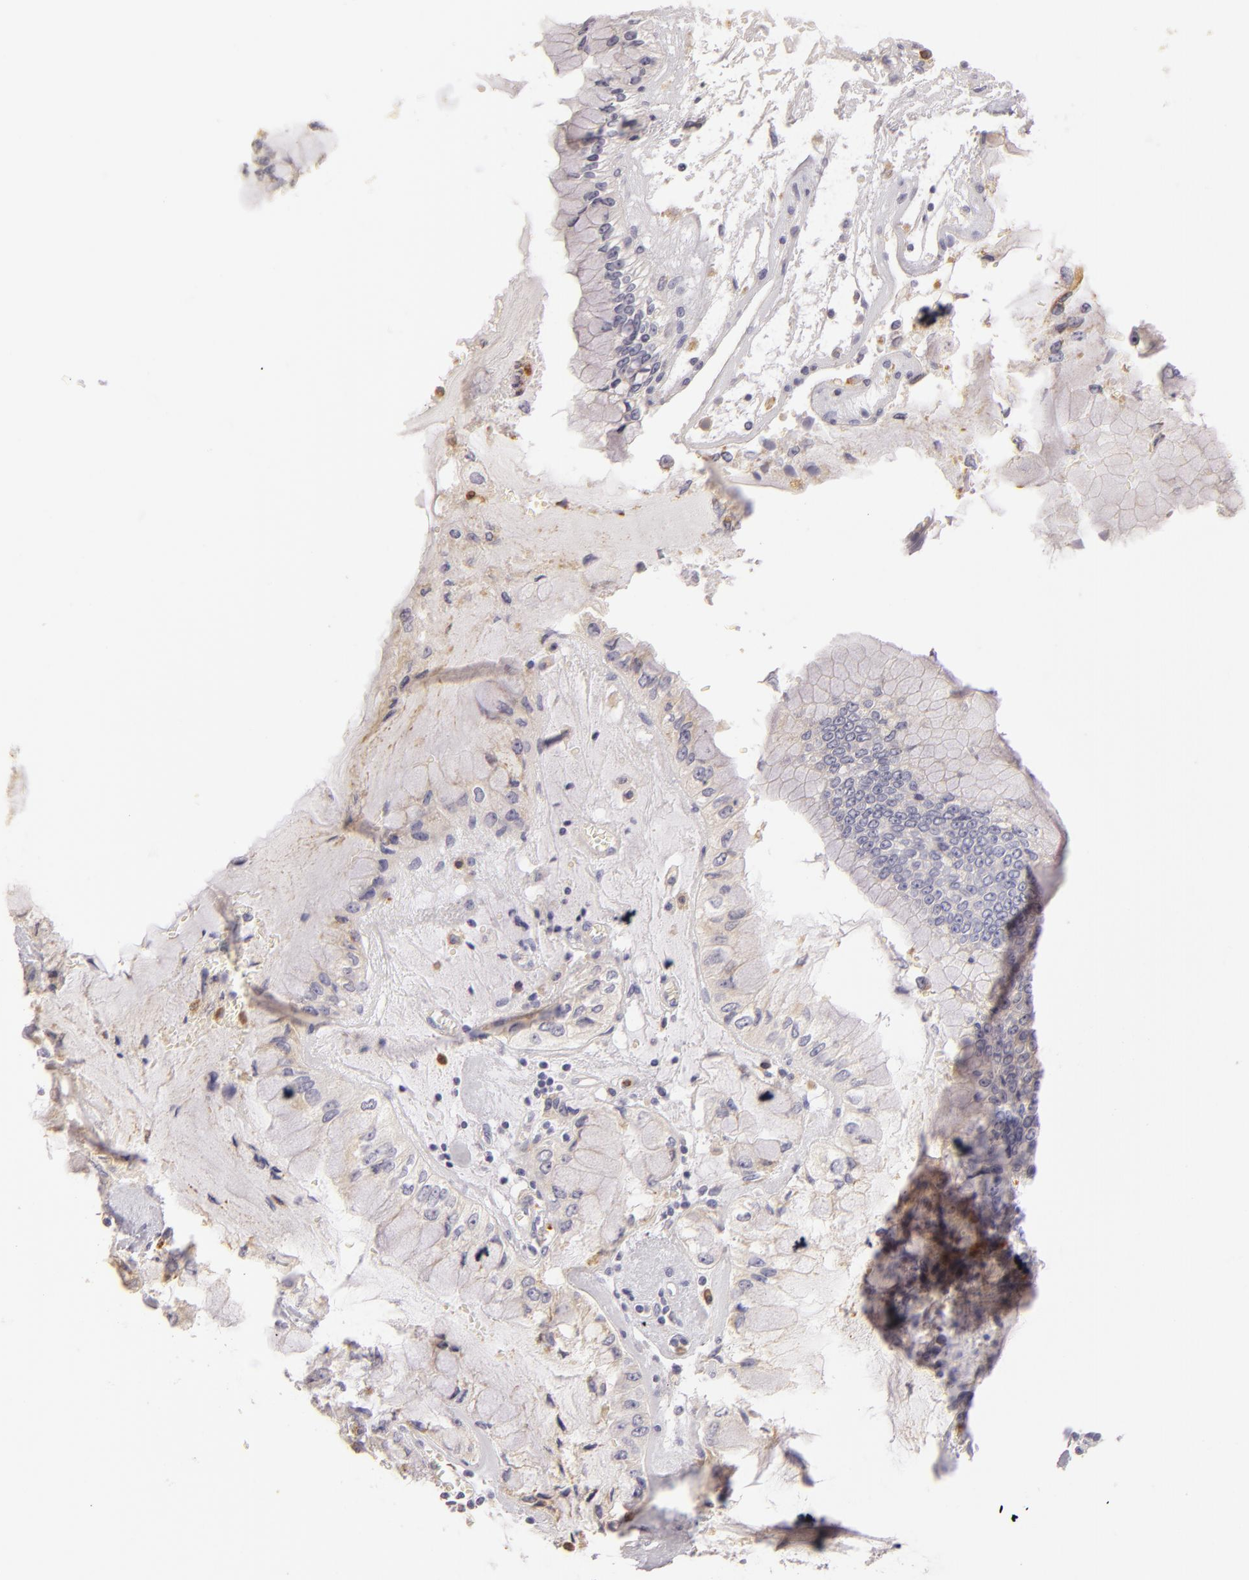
{"staining": {"intensity": "weak", "quantity": "<25%", "location": "cytoplasmic/membranous"}, "tissue": "liver cancer", "cell_type": "Tumor cells", "image_type": "cancer", "snomed": [{"axis": "morphology", "description": "Cholangiocarcinoma"}, {"axis": "topography", "description": "Liver"}], "caption": "A high-resolution histopathology image shows immunohistochemistry (IHC) staining of liver cancer, which exhibits no significant positivity in tumor cells. (DAB (3,3'-diaminobenzidine) IHC with hematoxylin counter stain).", "gene": "TLR8", "patient": {"sex": "female", "age": 79}}